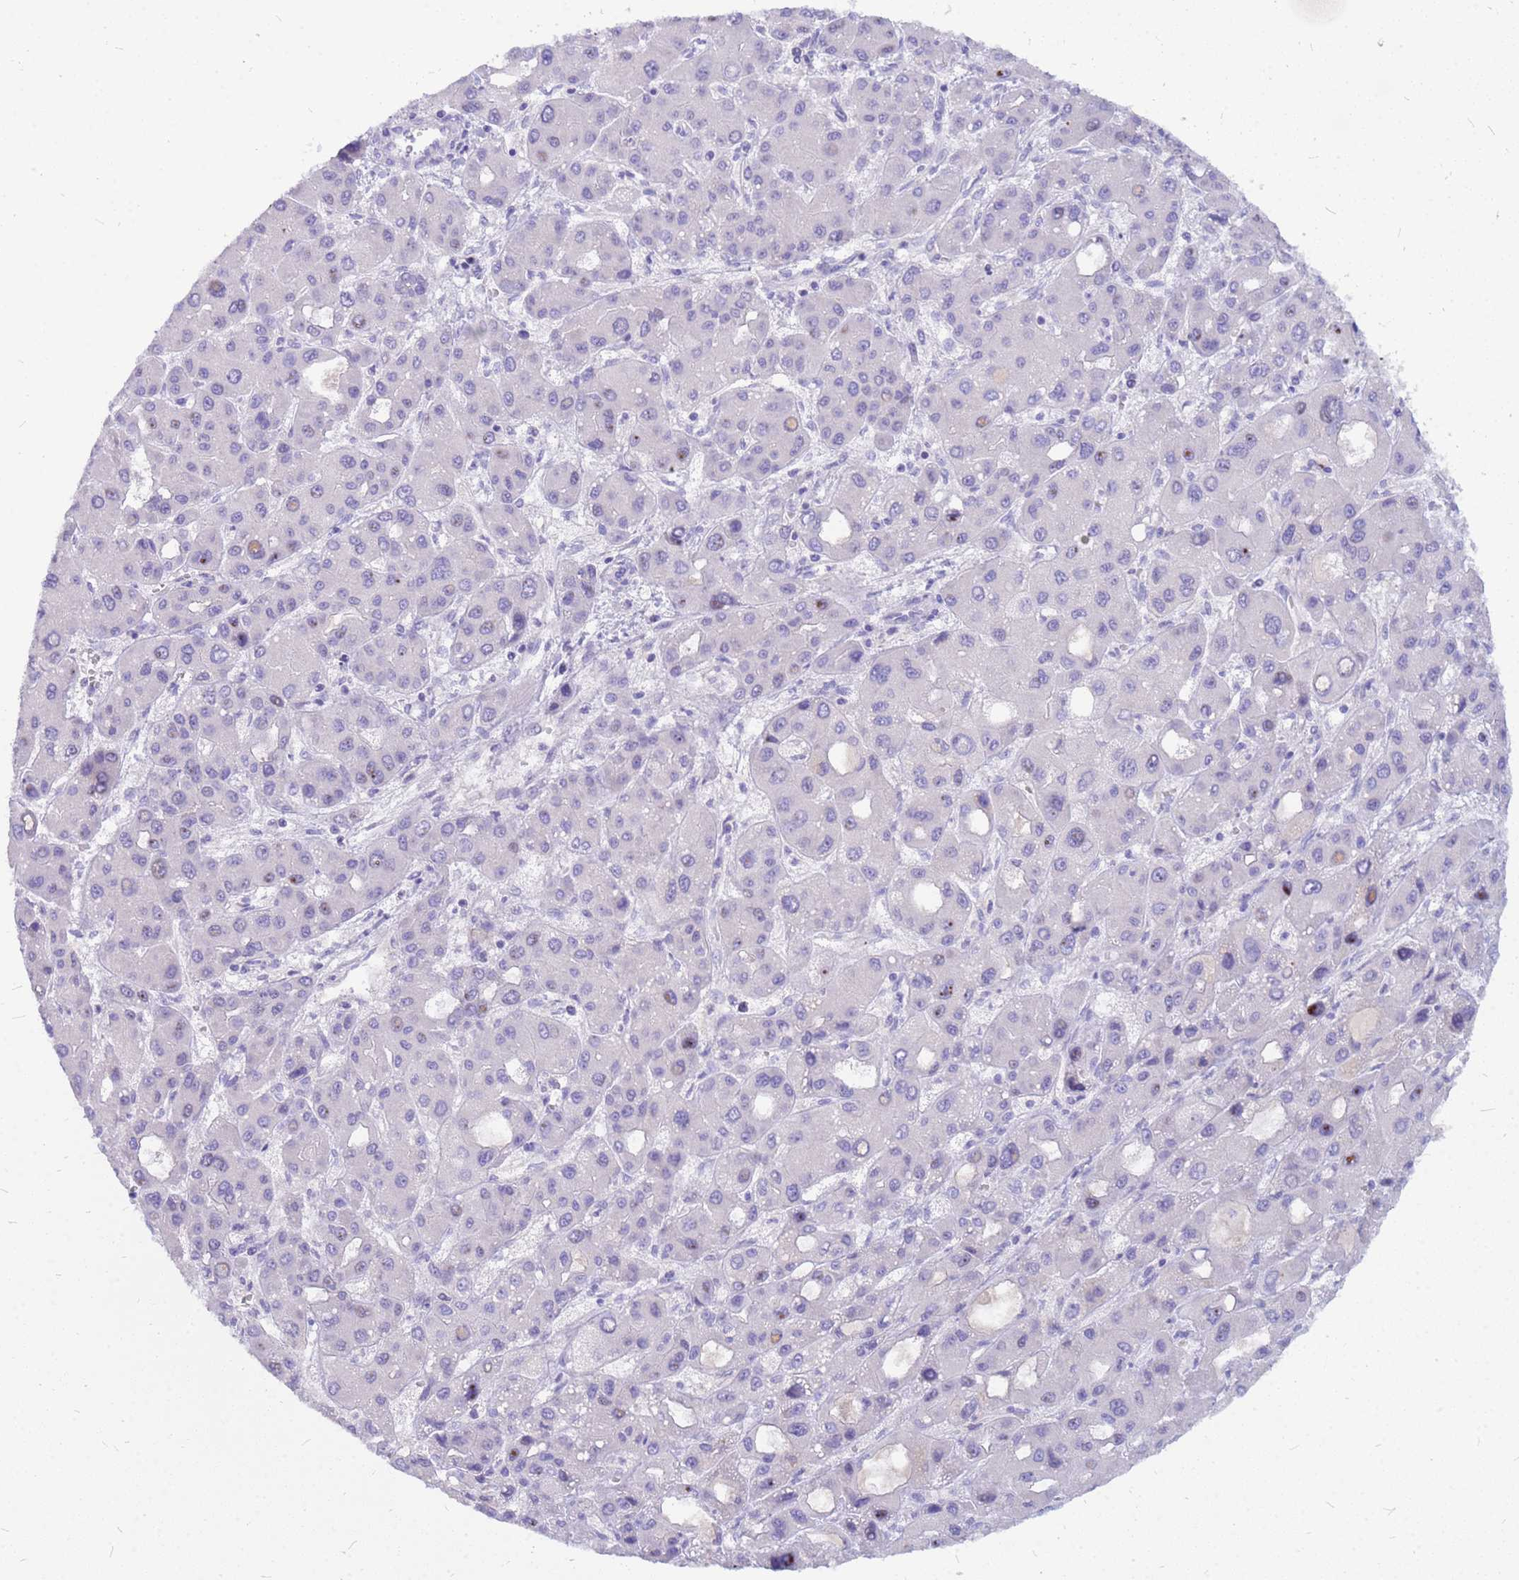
{"staining": {"intensity": "negative", "quantity": "none", "location": "none"}, "tissue": "liver cancer", "cell_type": "Tumor cells", "image_type": "cancer", "snomed": [{"axis": "morphology", "description": "Carcinoma, Hepatocellular, NOS"}, {"axis": "topography", "description": "Liver"}], "caption": "Liver cancer was stained to show a protein in brown. There is no significant positivity in tumor cells. (Brightfield microscopy of DAB immunohistochemistry at high magnification).", "gene": "DPRX", "patient": {"sex": "male", "age": 55}}